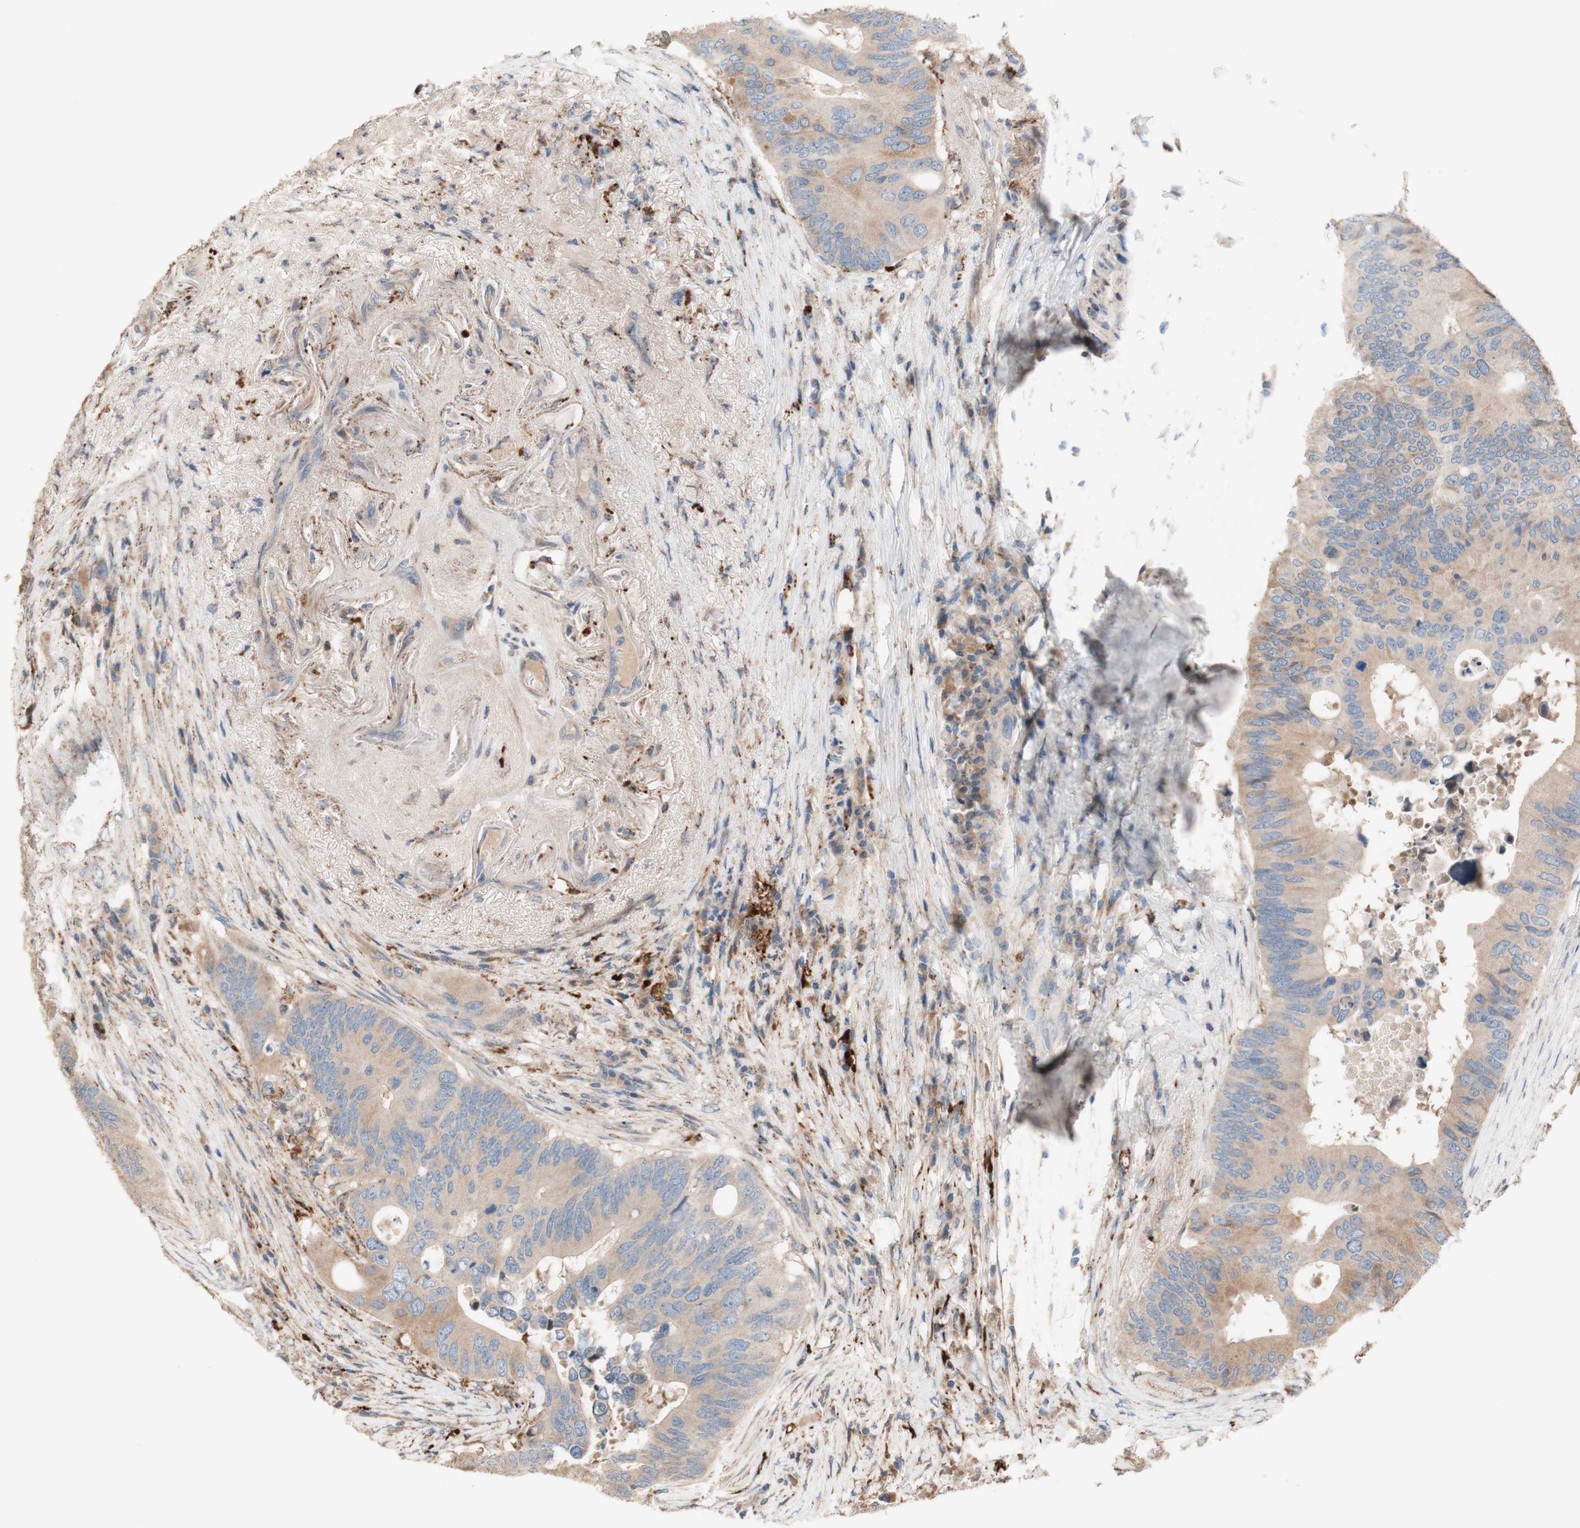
{"staining": {"intensity": "weak", "quantity": ">75%", "location": "cytoplasmic/membranous"}, "tissue": "colorectal cancer", "cell_type": "Tumor cells", "image_type": "cancer", "snomed": [{"axis": "morphology", "description": "Adenocarcinoma, NOS"}, {"axis": "topography", "description": "Colon"}], "caption": "Weak cytoplasmic/membranous positivity is identified in approximately >75% of tumor cells in colorectal cancer.", "gene": "PTPN21", "patient": {"sex": "male", "age": 71}}